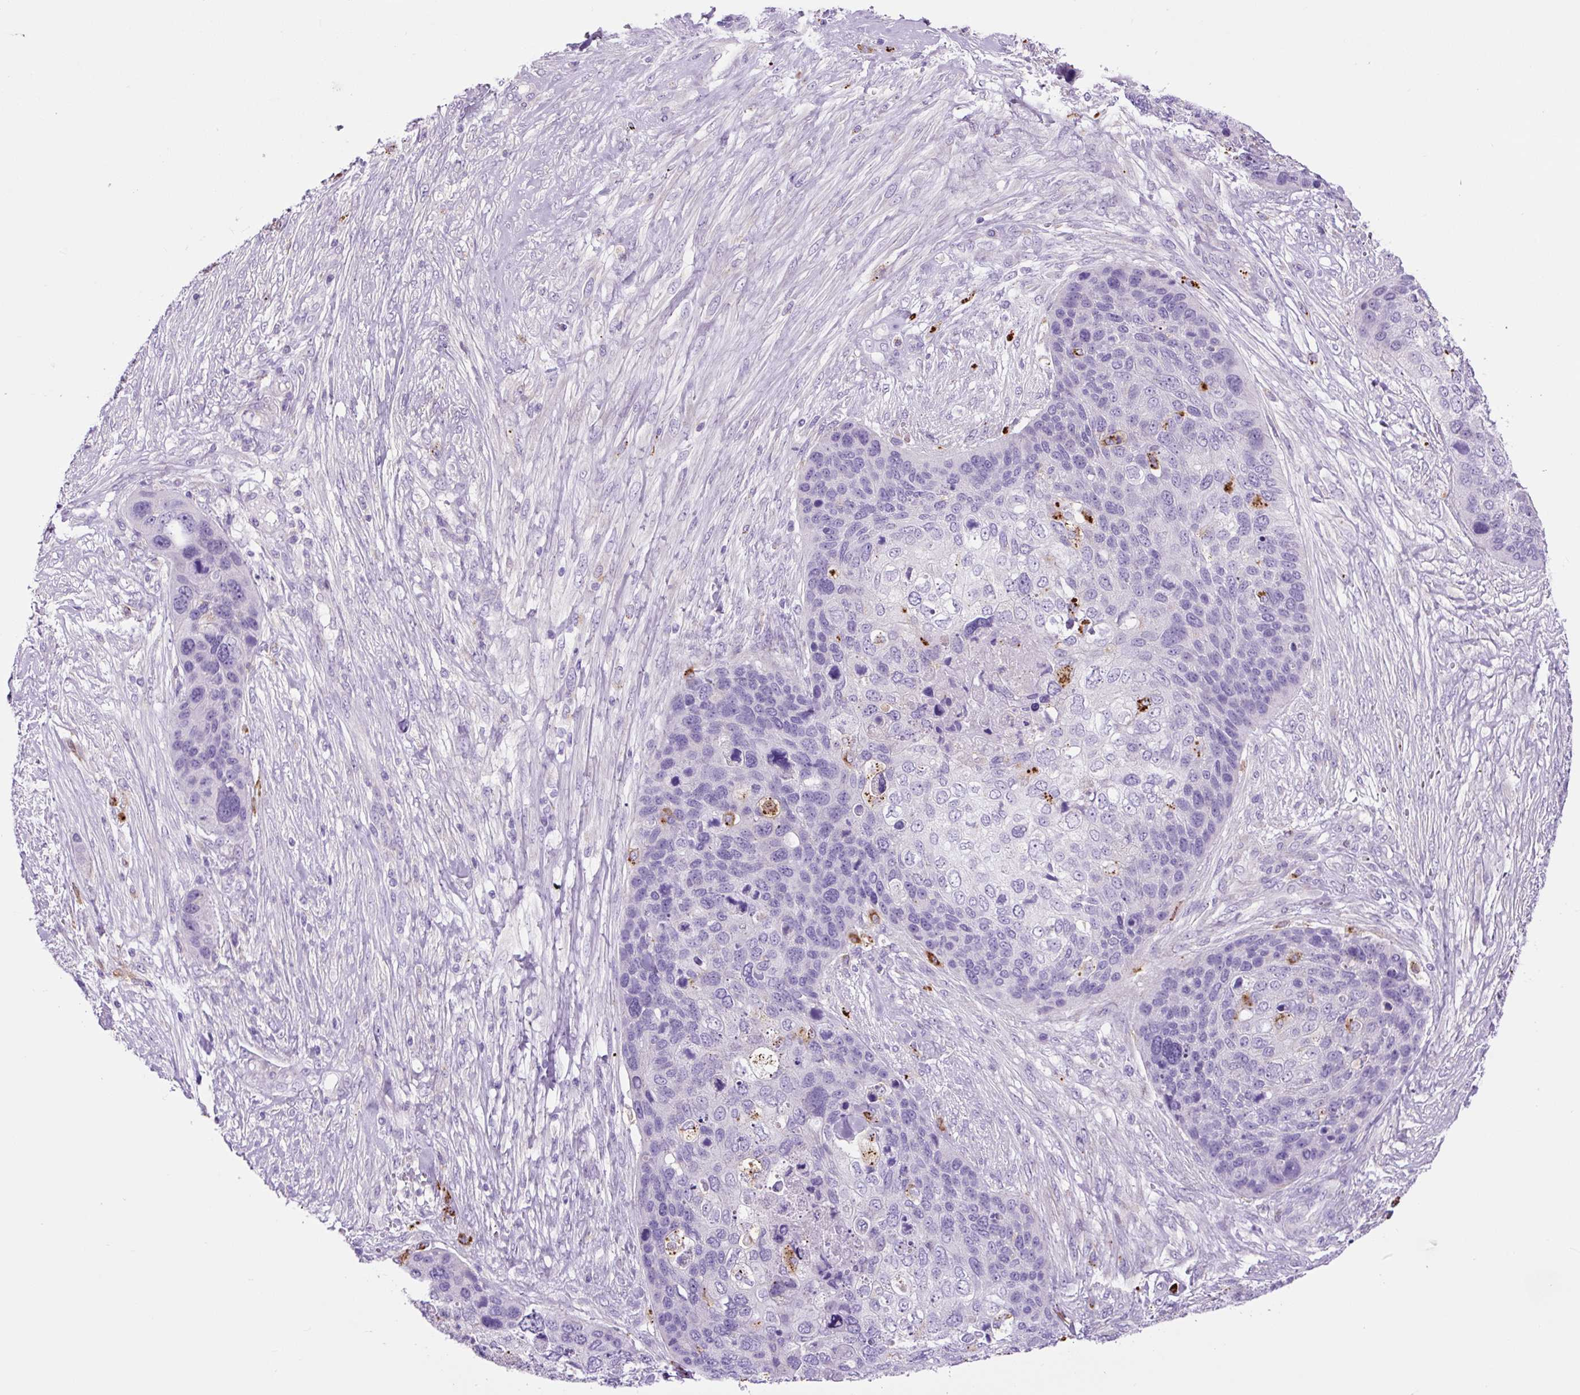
{"staining": {"intensity": "negative", "quantity": "none", "location": "none"}, "tissue": "skin cancer", "cell_type": "Tumor cells", "image_type": "cancer", "snomed": [{"axis": "morphology", "description": "Basal cell carcinoma"}, {"axis": "topography", "description": "Skin"}], "caption": "Immunohistochemistry of human skin basal cell carcinoma demonstrates no staining in tumor cells. The staining is performed using DAB (3,3'-diaminobenzidine) brown chromogen with nuclei counter-stained in using hematoxylin.", "gene": "LCN10", "patient": {"sex": "female", "age": 74}}